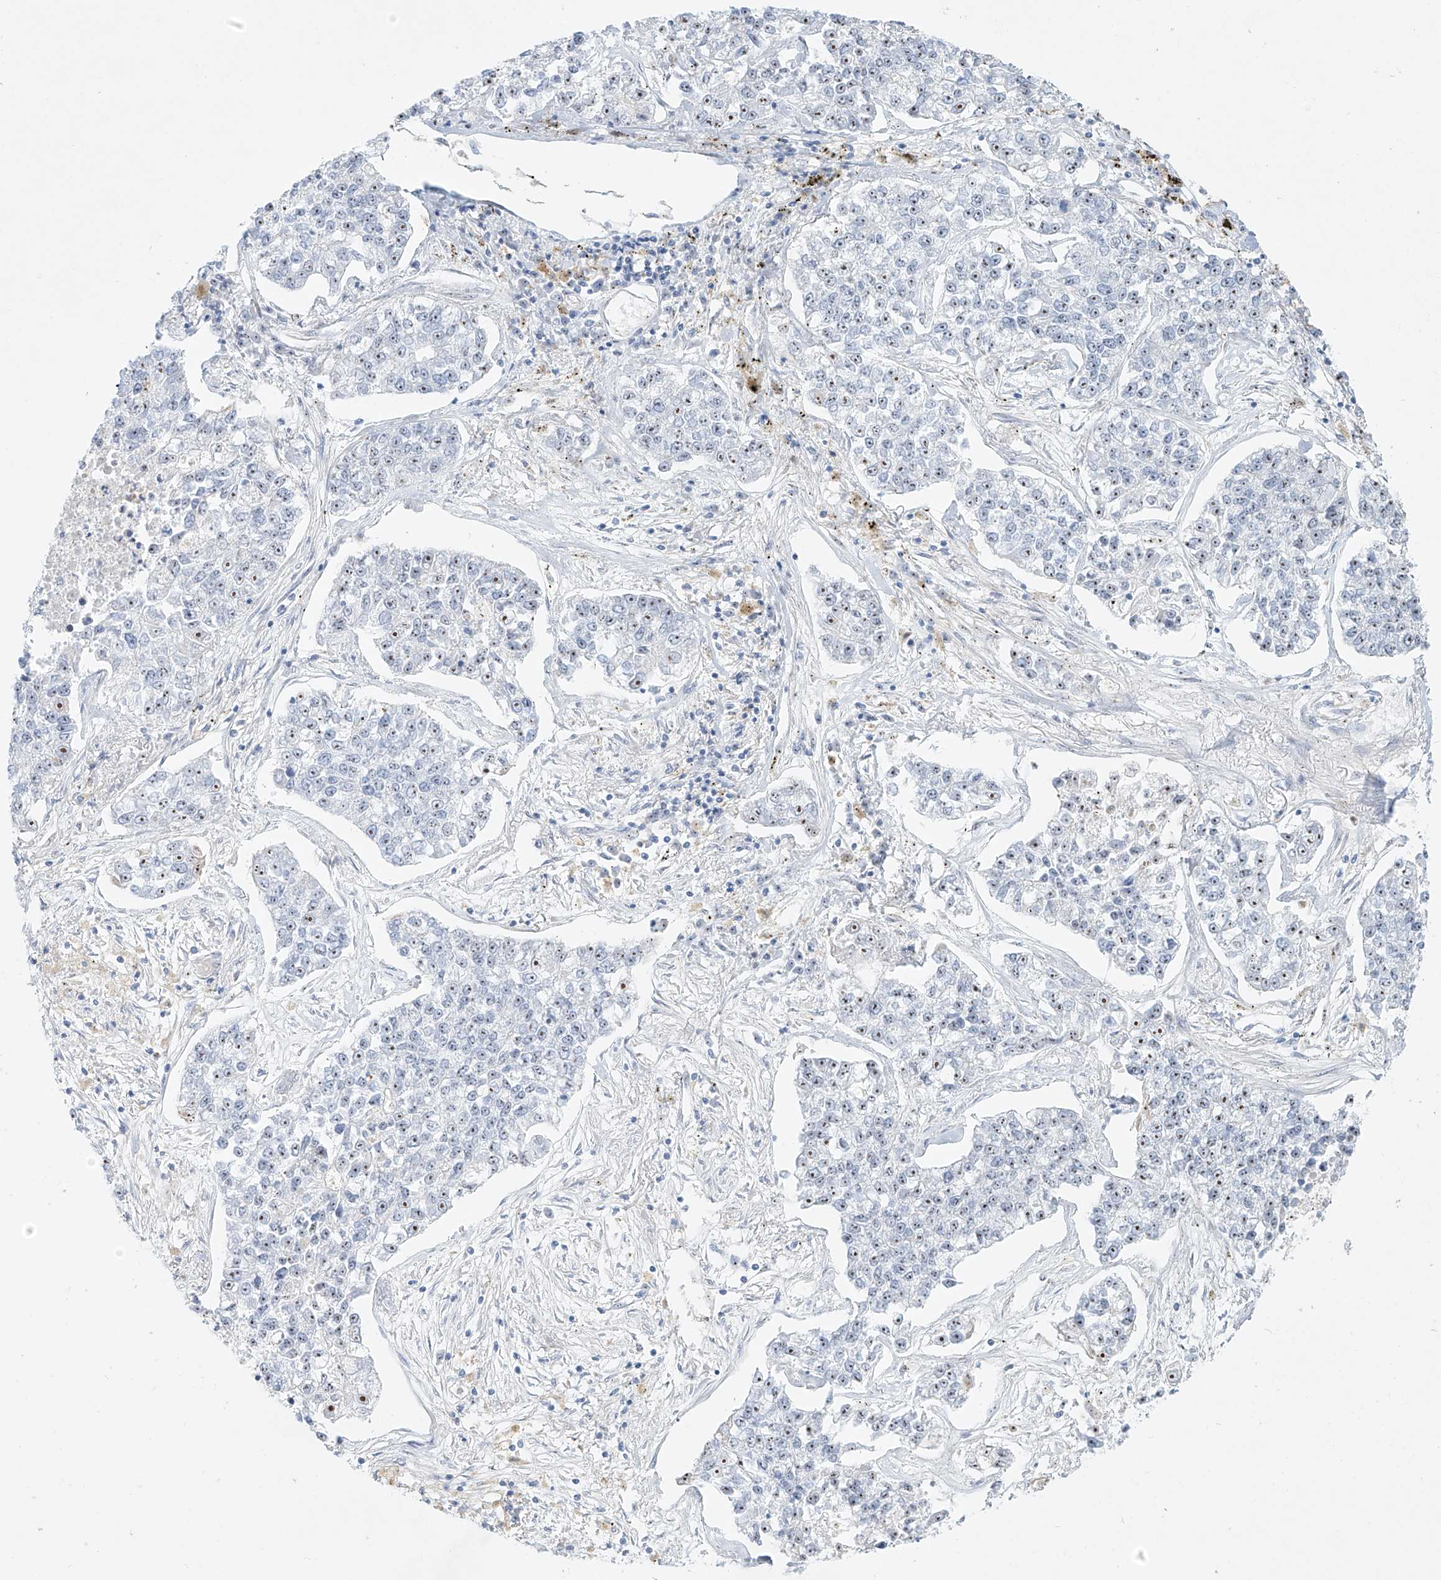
{"staining": {"intensity": "weak", "quantity": "25%-75%", "location": "nuclear"}, "tissue": "lung cancer", "cell_type": "Tumor cells", "image_type": "cancer", "snomed": [{"axis": "morphology", "description": "Adenocarcinoma, NOS"}, {"axis": "topography", "description": "Lung"}], "caption": "Immunohistochemical staining of human lung cancer displays weak nuclear protein positivity in about 25%-75% of tumor cells.", "gene": "SNU13", "patient": {"sex": "male", "age": 49}}